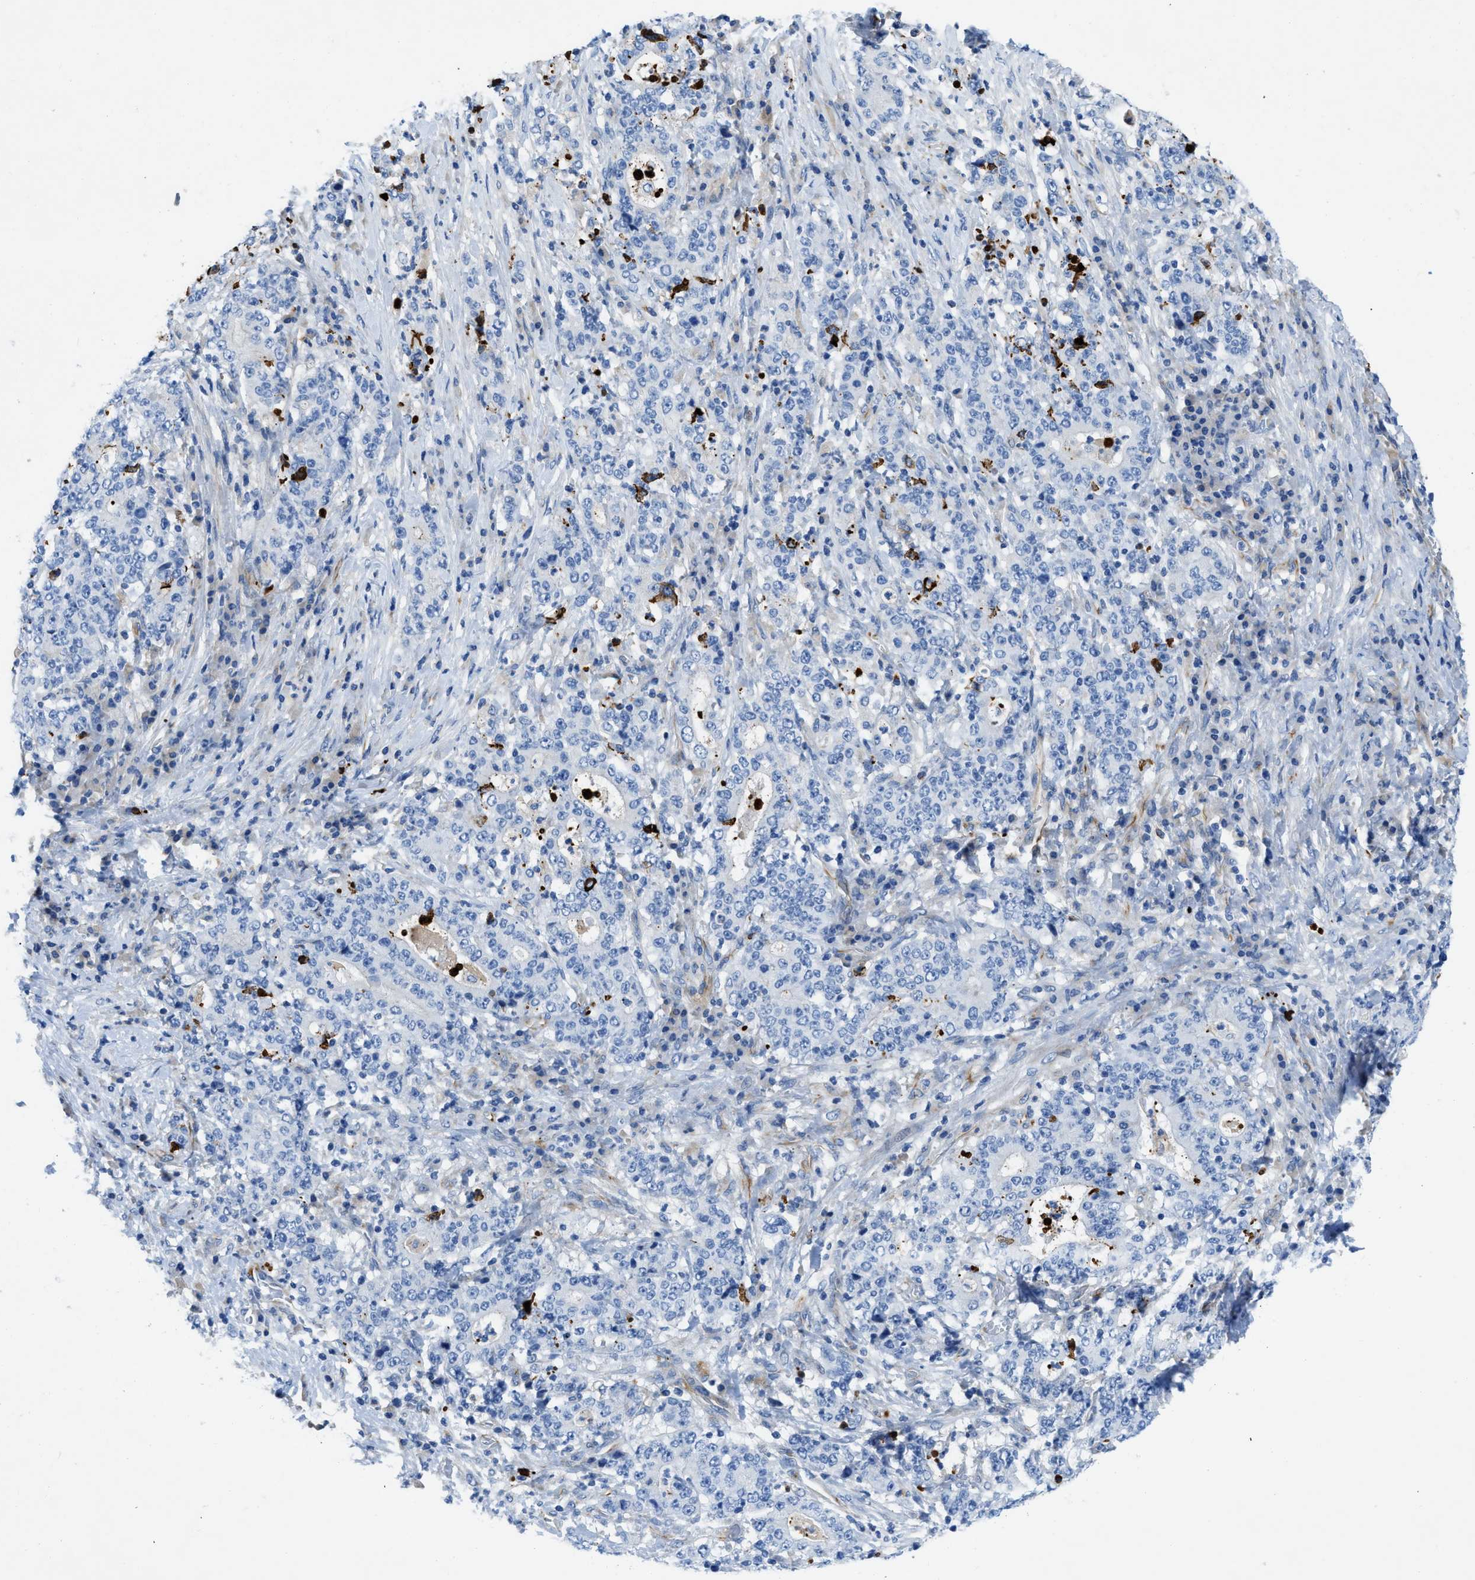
{"staining": {"intensity": "negative", "quantity": "none", "location": "none"}, "tissue": "stomach cancer", "cell_type": "Tumor cells", "image_type": "cancer", "snomed": [{"axis": "morphology", "description": "Normal tissue, NOS"}, {"axis": "morphology", "description": "Adenocarcinoma, NOS"}, {"axis": "topography", "description": "Stomach, upper"}, {"axis": "topography", "description": "Stomach"}], "caption": "Protein analysis of adenocarcinoma (stomach) reveals no significant expression in tumor cells.", "gene": "XCR1", "patient": {"sex": "male", "age": 59}}